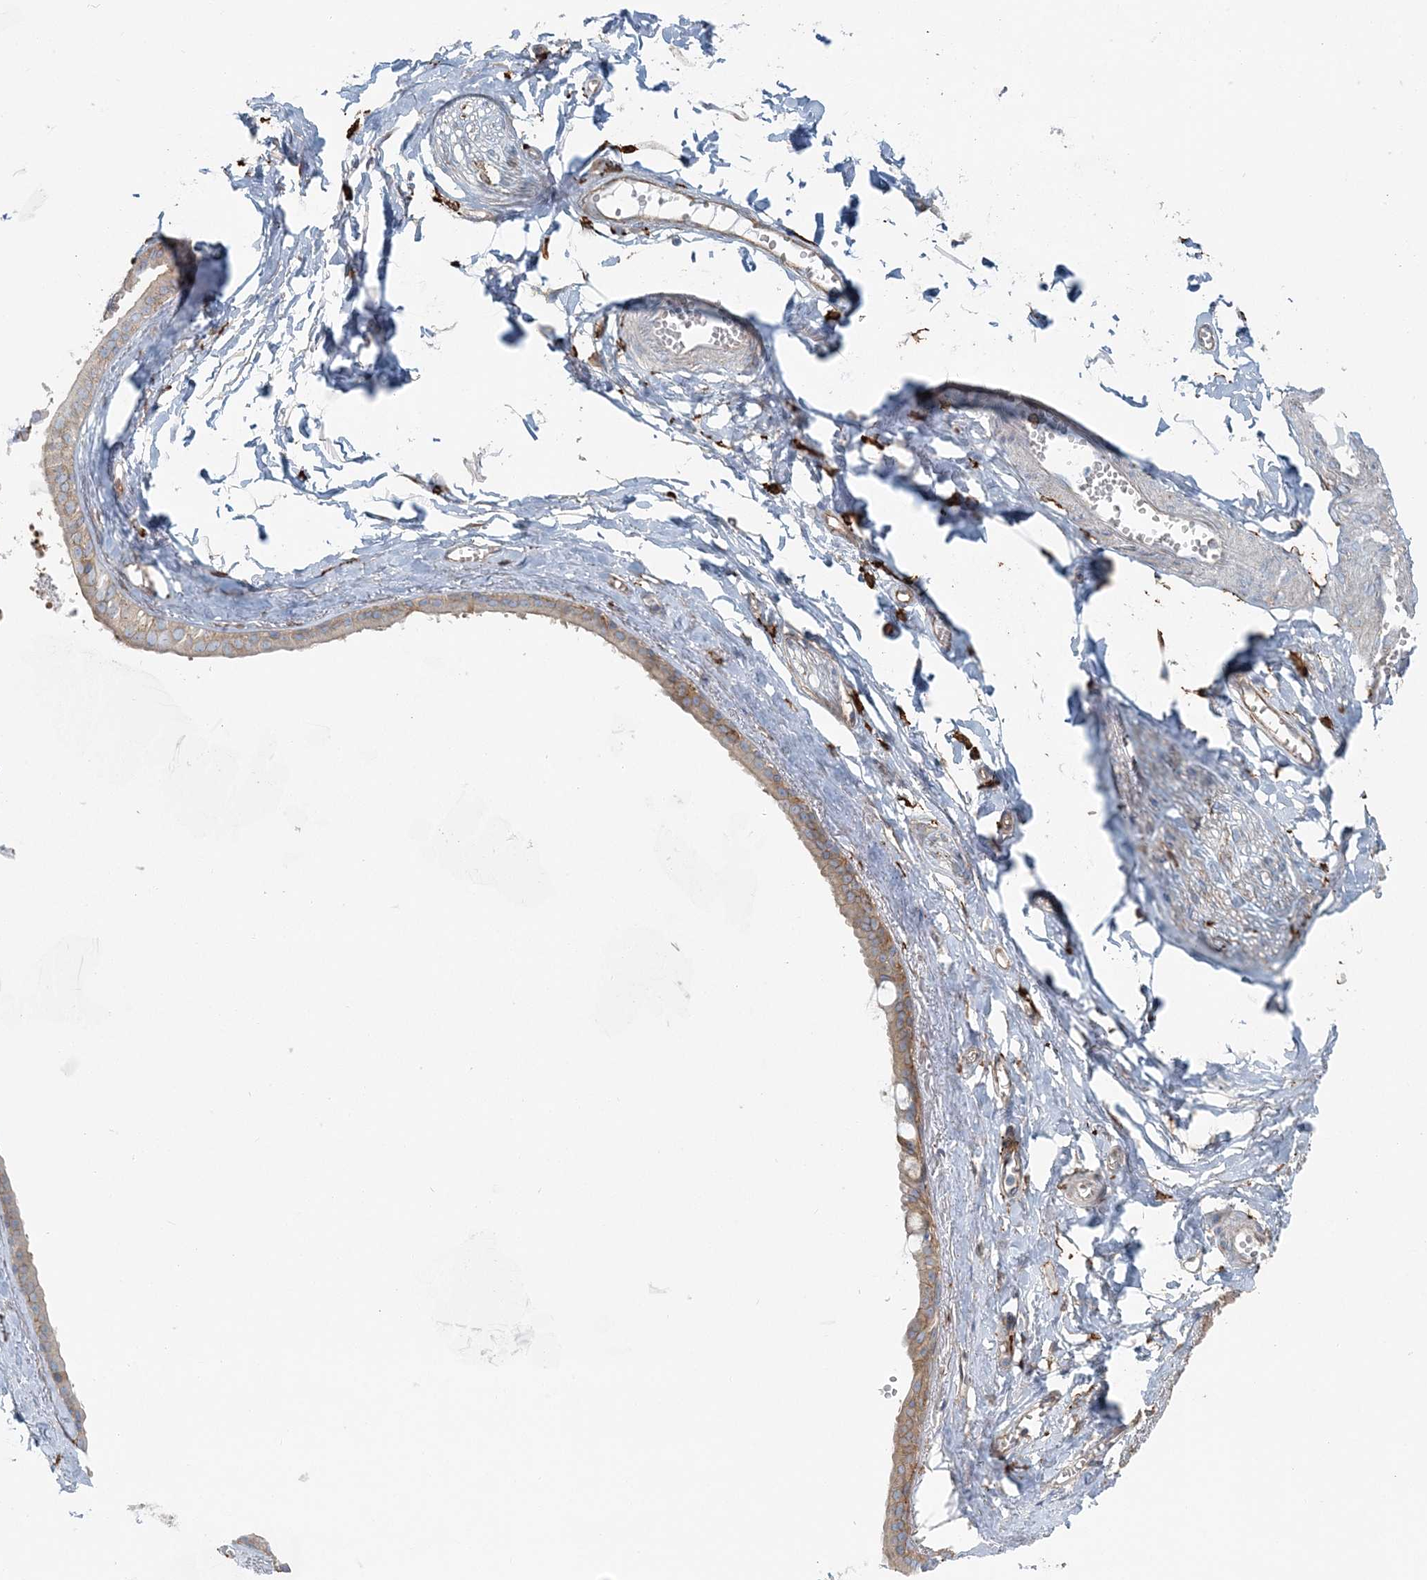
{"staining": {"intensity": "negative", "quantity": "none", "location": "none"}, "tissue": "soft tissue", "cell_type": "Chondrocytes", "image_type": "normal", "snomed": [{"axis": "morphology", "description": "Normal tissue, NOS"}, {"axis": "morphology", "description": "Inflammation, NOS"}, {"axis": "topography", "description": "Salivary gland"}, {"axis": "topography", "description": "Peripheral nerve tissue"}], "caption": "DAB immunohistochemical staining of benign soft tissue exhibits no significant staining in chondrocytes.", "gene": "SNX2", "patient": {"sex": "female", "age": 75}}